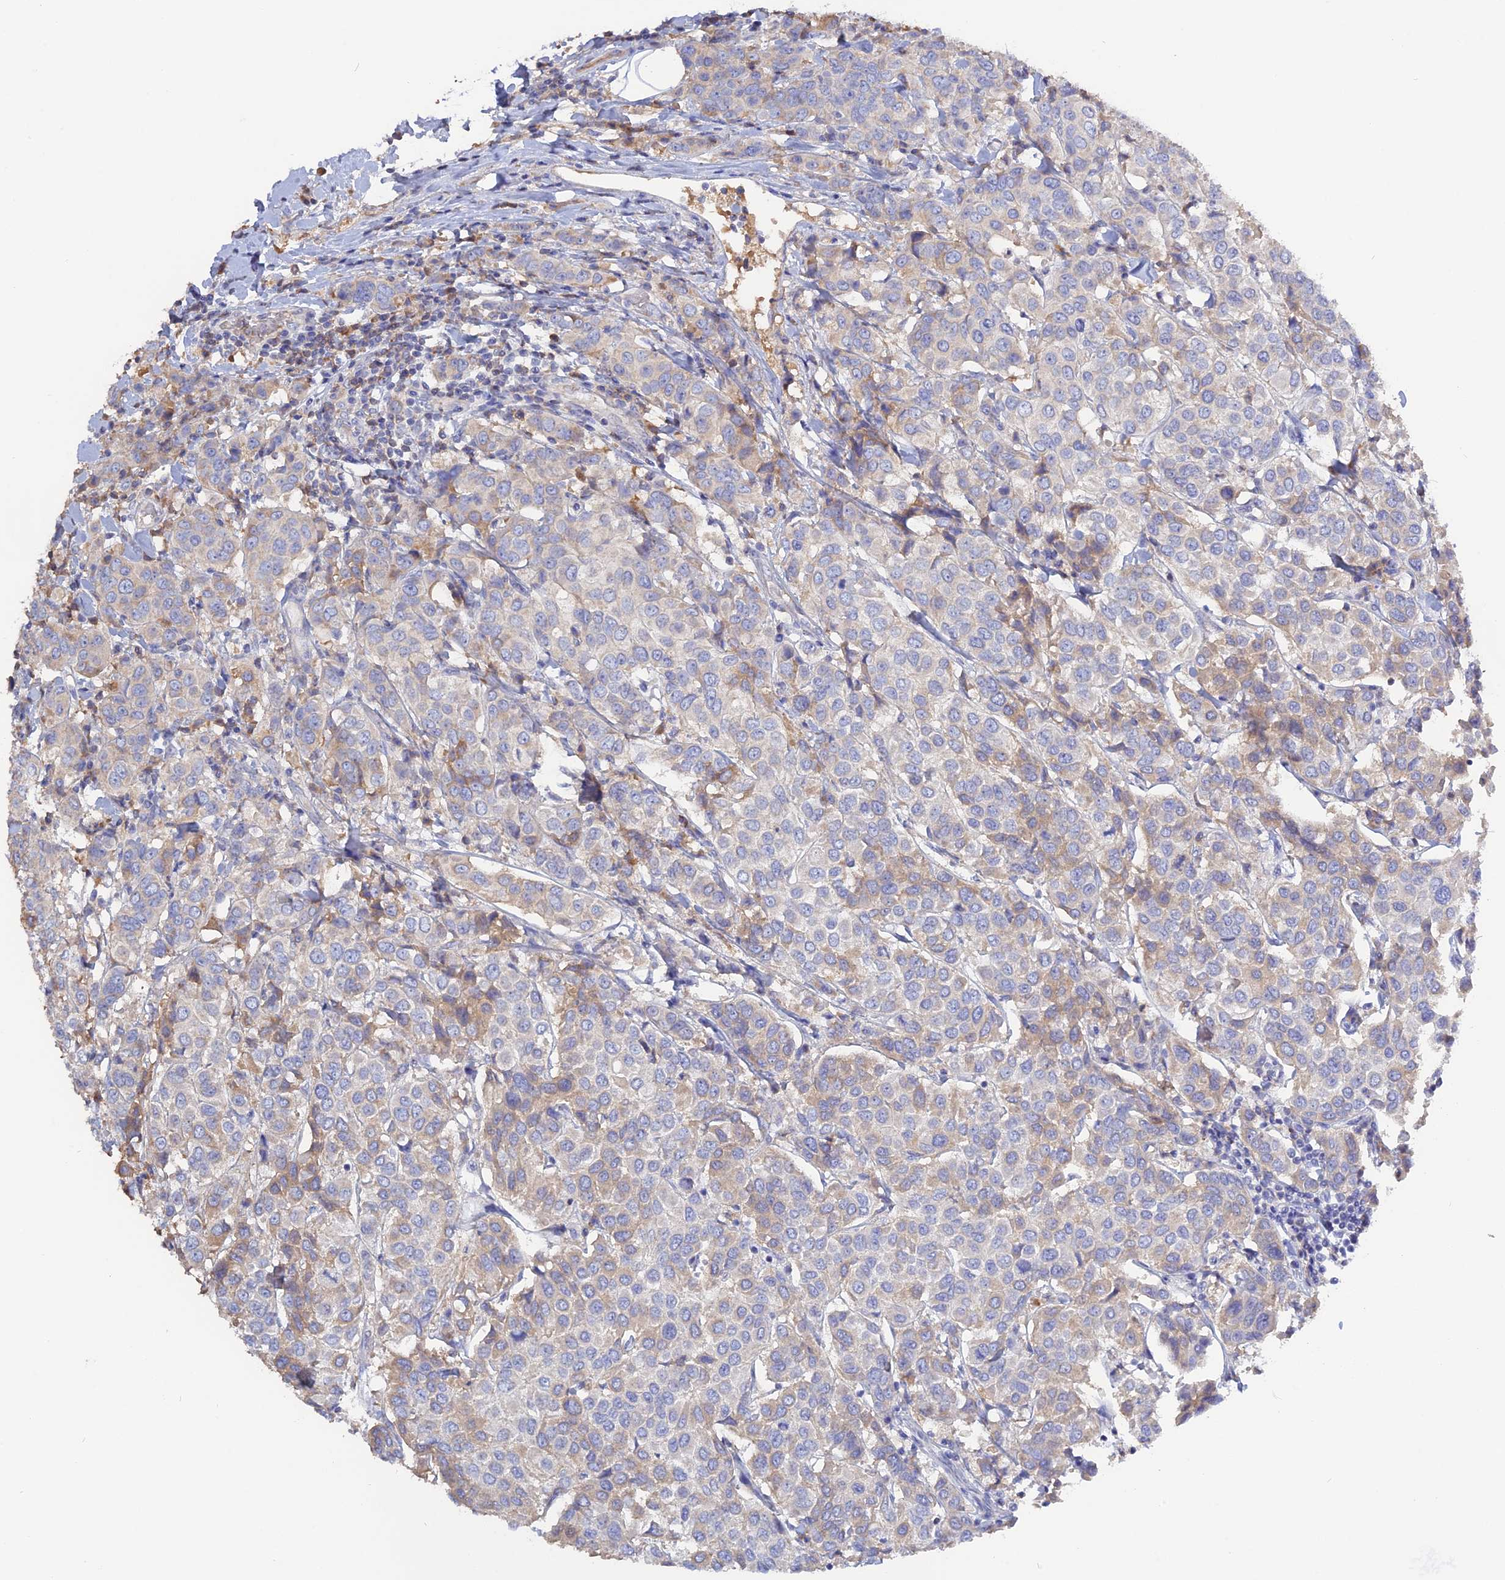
{"staining": {"intensity": "weak", "quantity": "<25%", "location": "cytoplasmic/membranous"}, "tissue": "breast cancer", "cell_type": "Tumor cells", "image_type": "cancer", "snomed": [{"axis": "morphology", "description": "Duct carcinoma"}, {"axis": "topography", "description": "Breast"}], "caption": "High power microscopy photomicrograph of an IHC photomicrograph of breast cancer, revealing no significant expression in tumor cells.", "gene": "ADGRA1", "patient": {"sex": "female", "age": 55}}